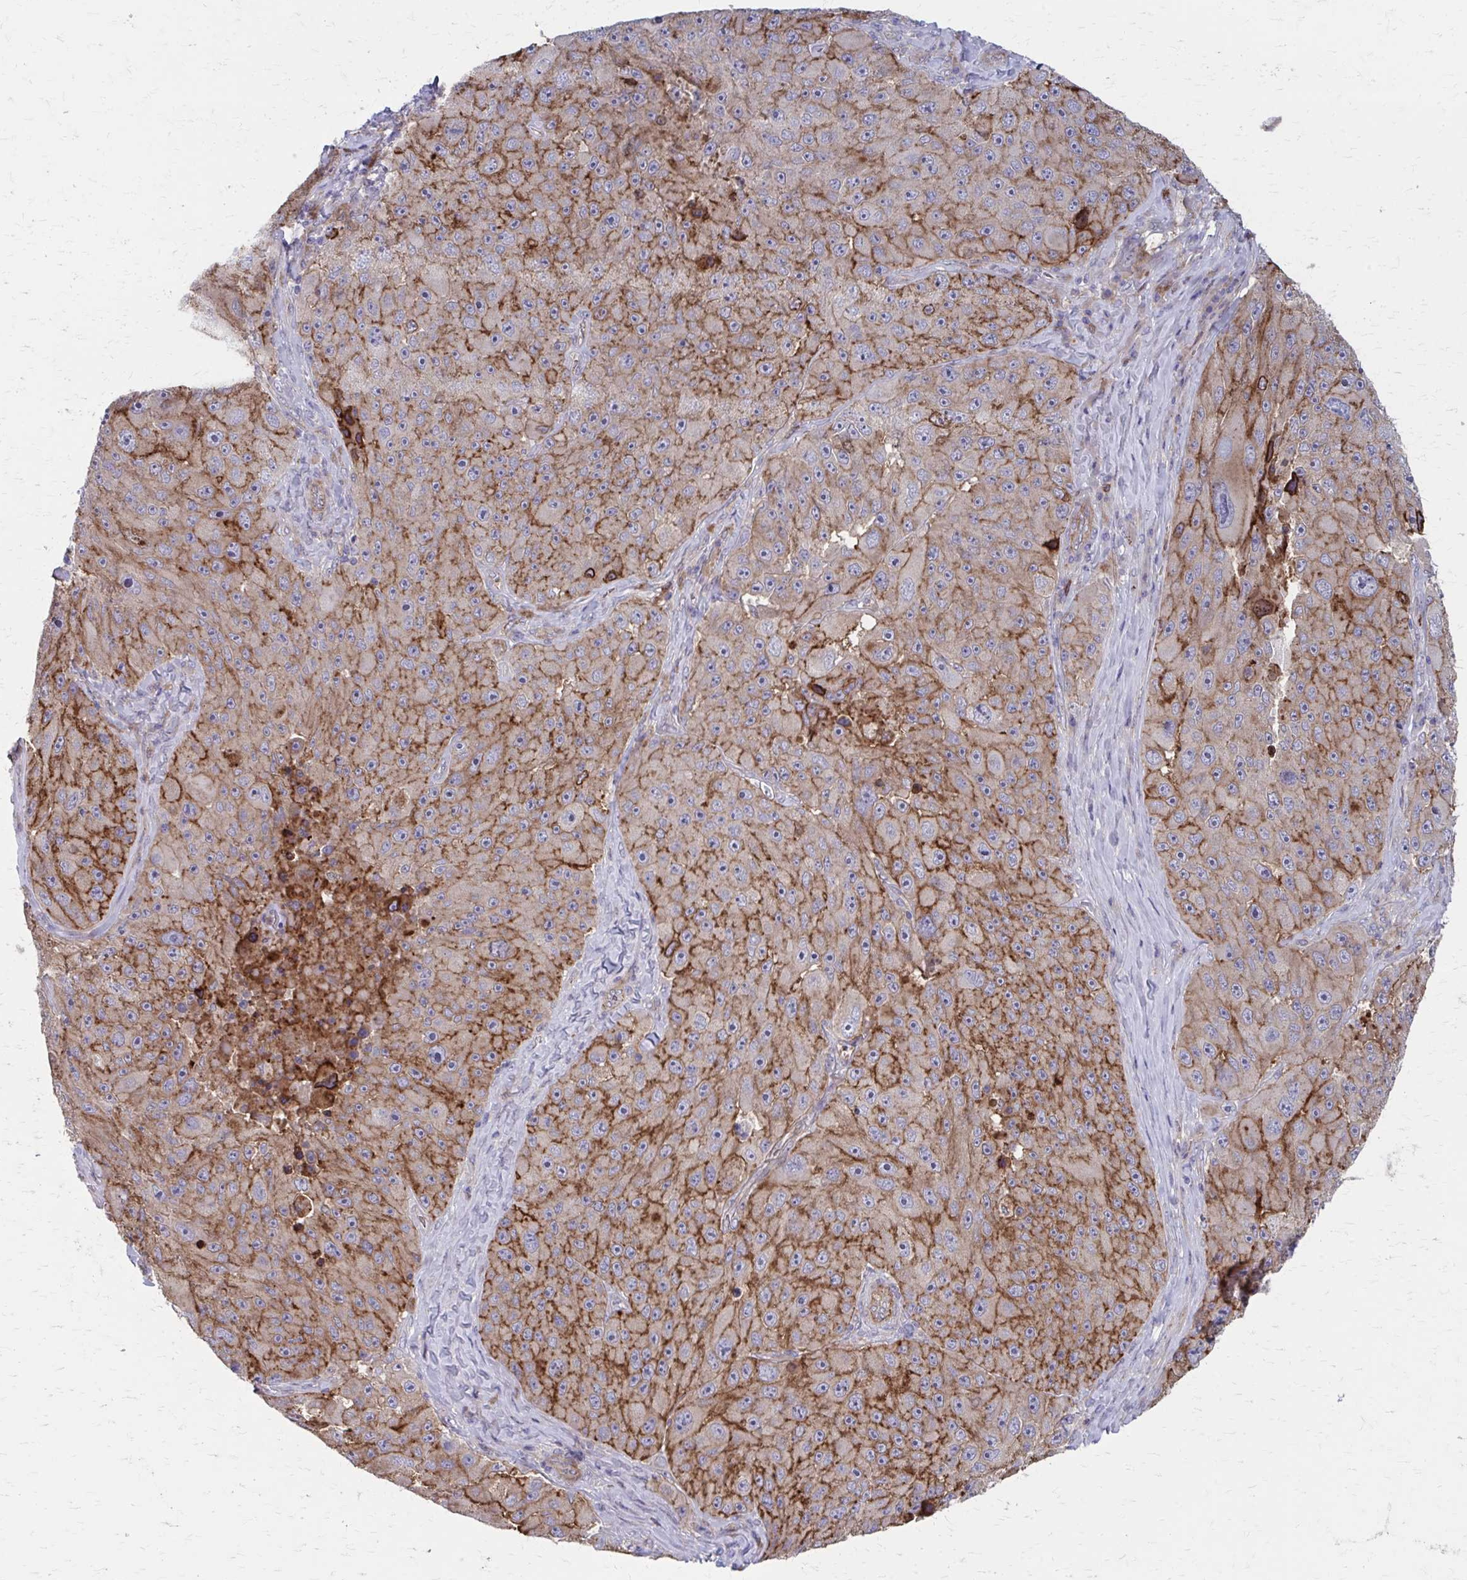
{"staining": {"intensity": "moderate", "quantity": "25%-75%", "location": "cytoplasmic/membranous"}, "tissue": "melanoma", "cell_type": "Tumor cells", "image_type": "cancer", "snomed": [{"axis": "morphology", "description": "Malignant melanoma, Metastatic site"}, {"axis": "topography", "description": "Lymph node"}], "caption": "Protein analysis of melanoma tissue demonstrates moderate cytoplasmic/membranous positivity in approximately 25%-75% of tumor cells.", "gene": "MMP14", "patient": {"sex": "male", "age": 62}}